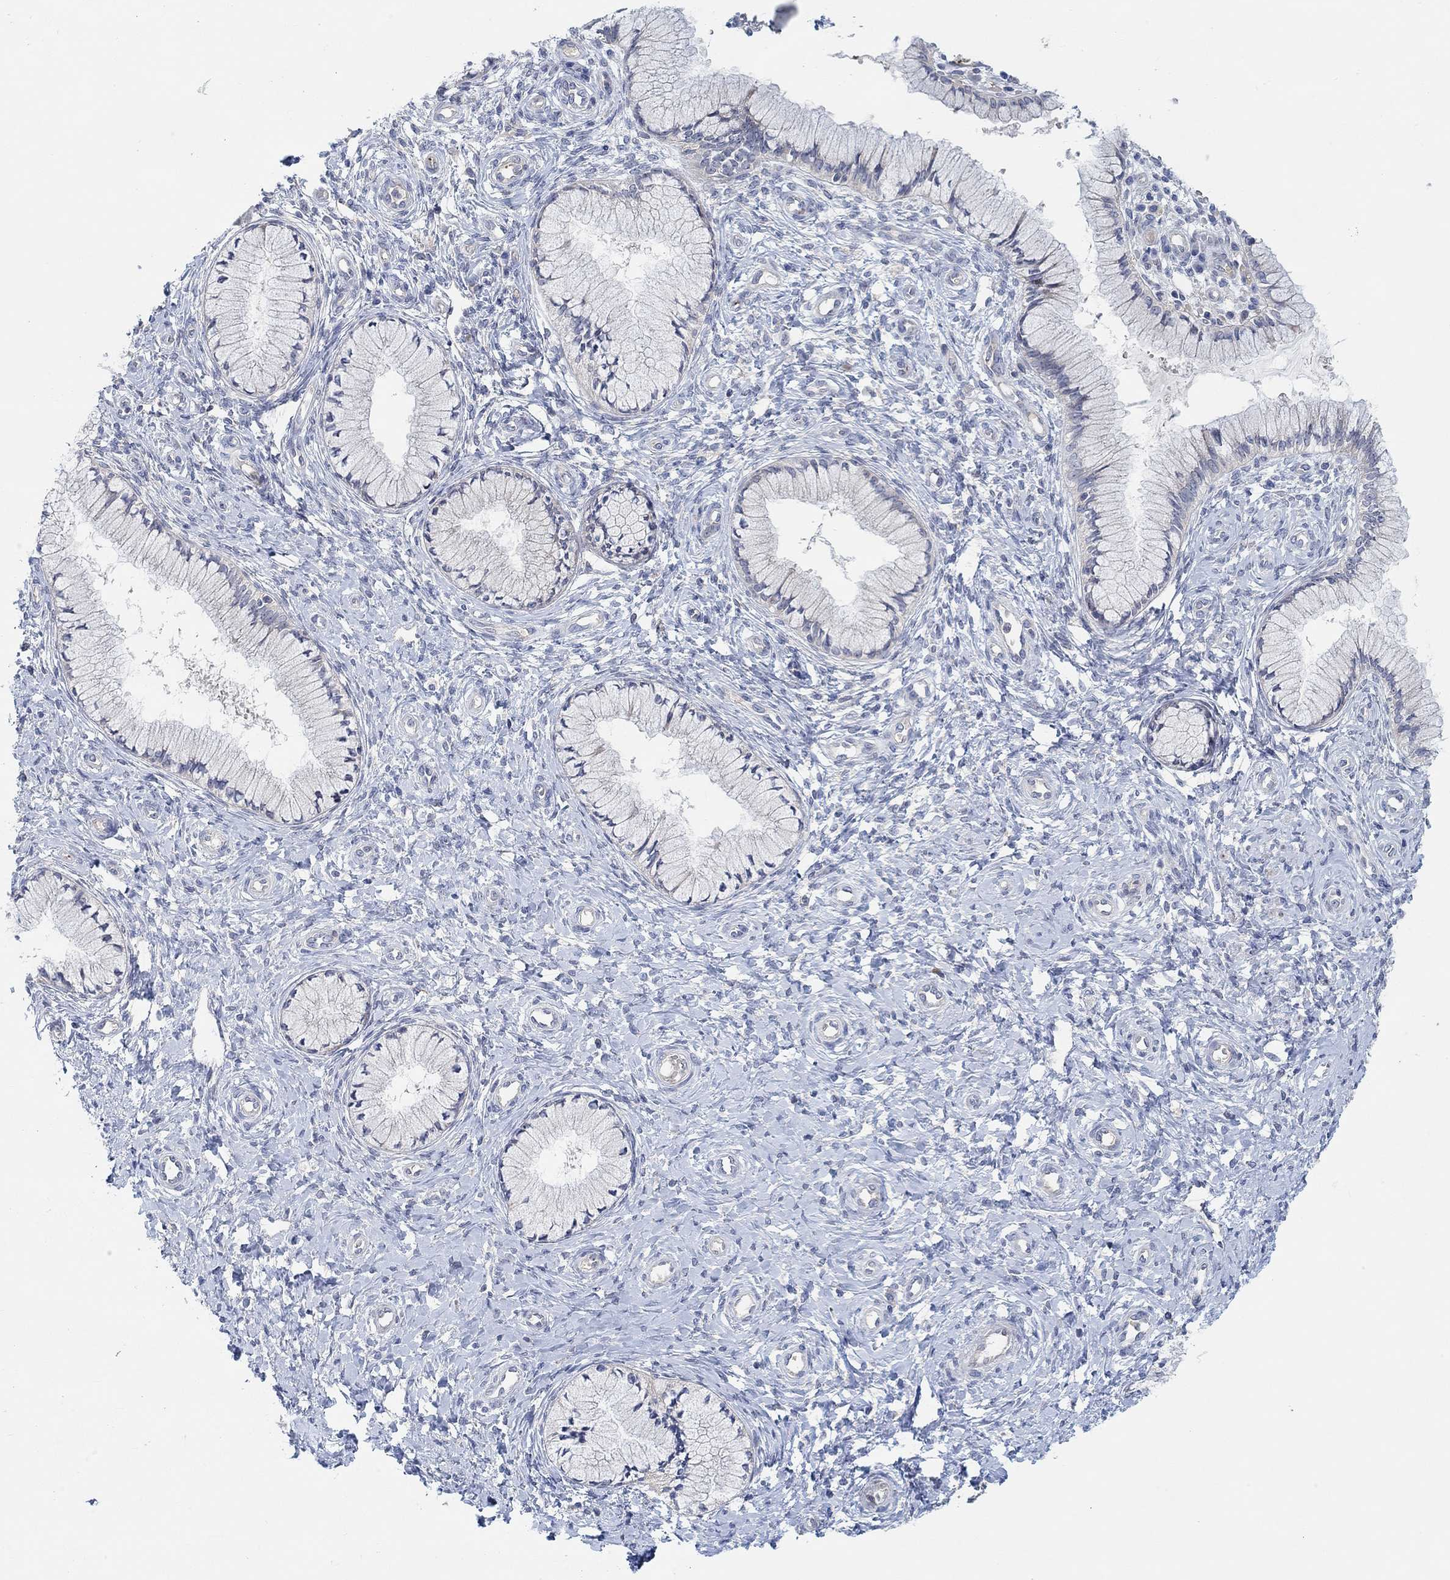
{"staining": {"intensity": "negative", "quantity": "none", "location": "none"}, "tissue": "cervix", "cell_type": "Glandular cells", "image_type": "normal", "snomed": [{"axis": "morphology", "description": "Normal tissue, NOS"}, {"axis": "topography", "description": "Cervix"}], "caption": "Image shows no protein staining in glandular cells of benign cervix. (DAB immunohistochemistry with hematoxylin counter stain).", "gene": "PMFBP1", "patient": {"sex": "female", "age": 37}}